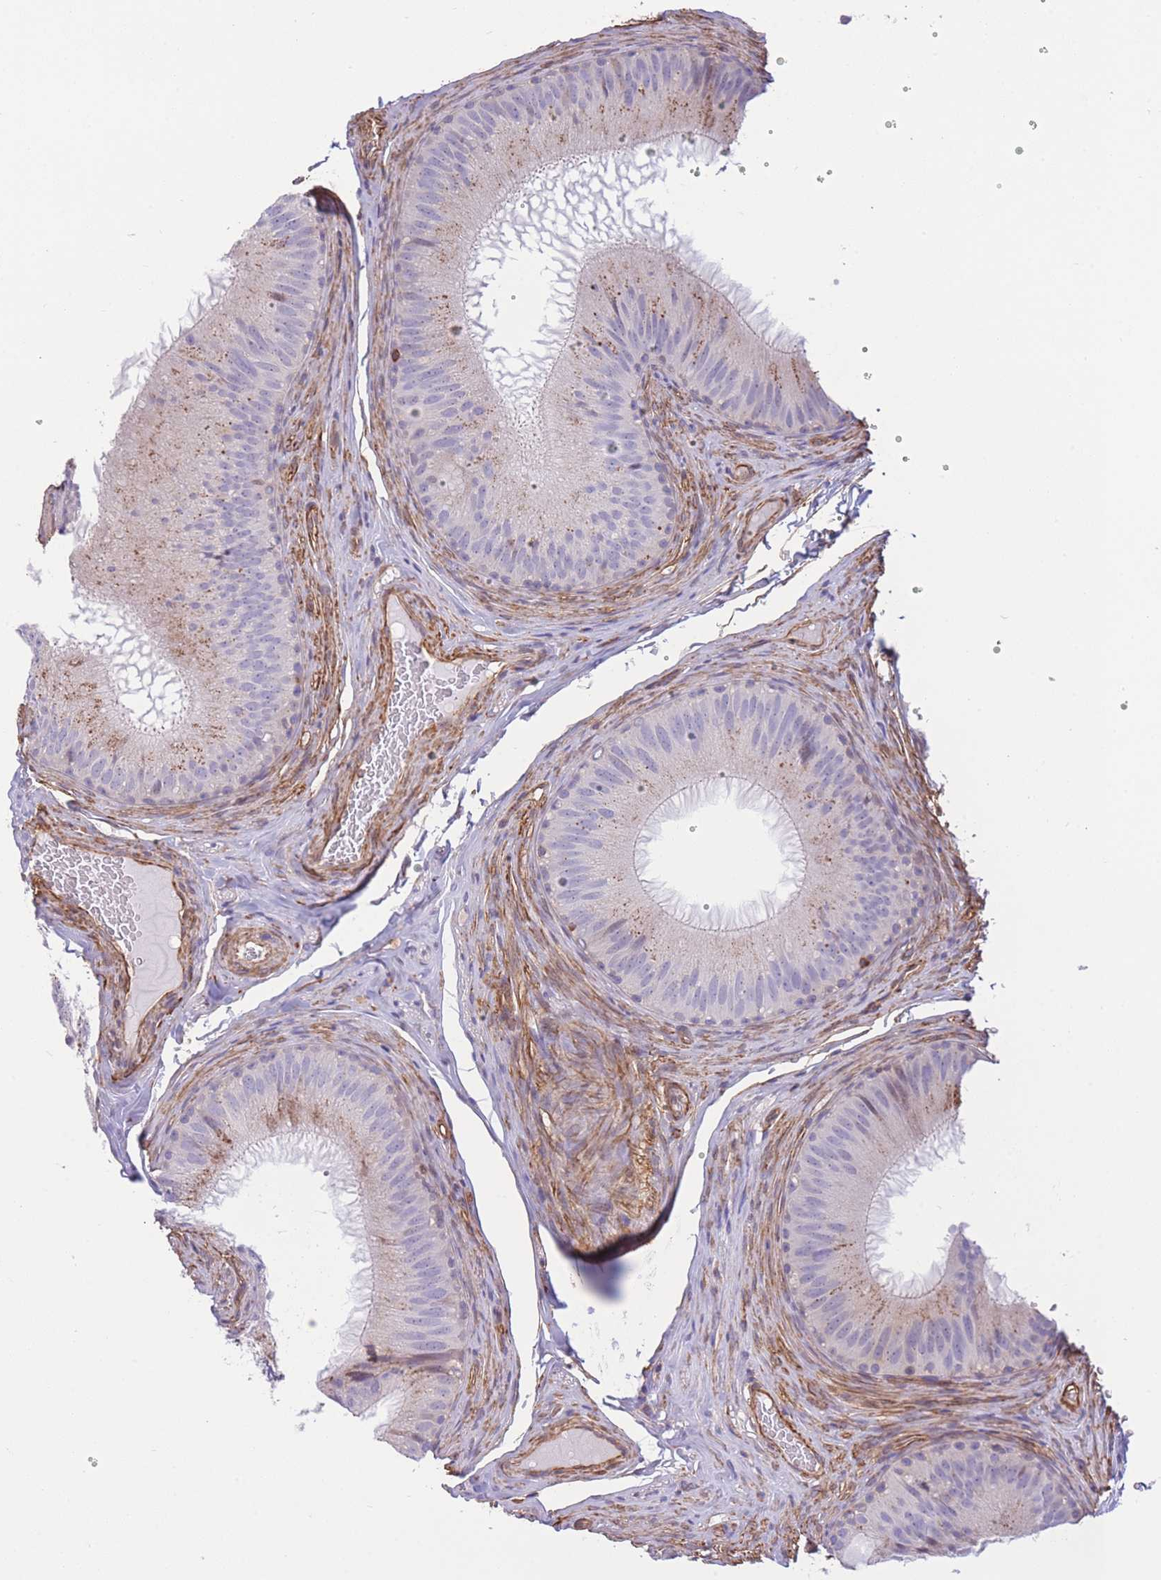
{"staining": {"intensity": "moderate", "quantity": "<25%", "location": "cytoplasmic/membranous"}, "tissue": "epididymis", "cell_type": "Glandular cells", "image_type": "normal", "snomed": [{"axis": "morphology", "description": "Normal tissue, NOS"}, {"axis": "topography", "description": "Epididymis"}], "caption": "A brown stain highlights moderate cytoplasmic/membranous expression of a protein in glandular cells of normal human epididymis. (DAB (3,3'-diaminobenzidine) IHC, brown staining for protein, blue staining for nuclei).", "gene": "CDC25B", "patient": {"sex": "male", "age": 34}}